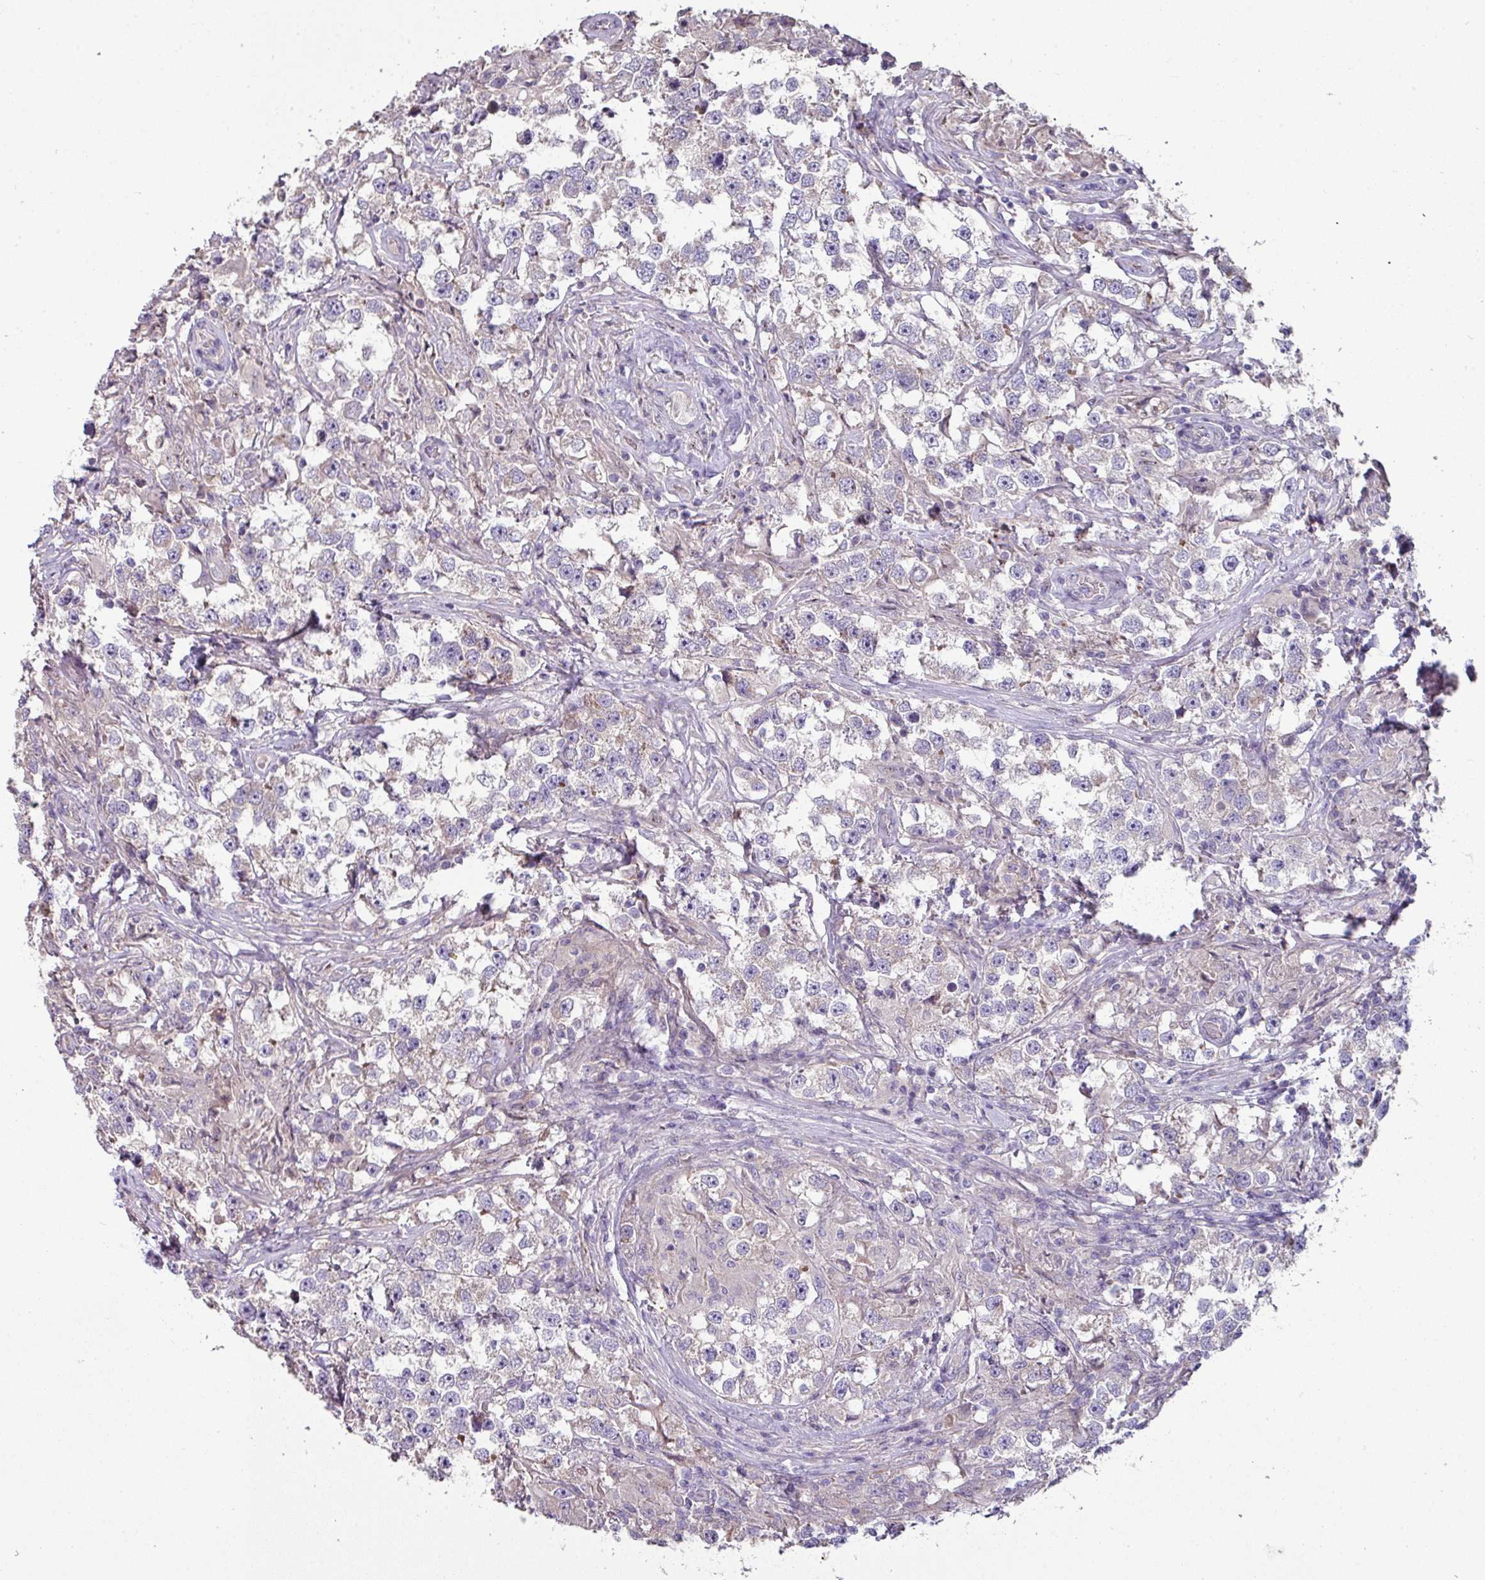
{"staining": {"intensity": "negative", "quantity": "none", "location": "none"}, "tissue": "testis cancer", "cell_type": "Tumor cells", "image_type": "cancer", "snomed": [{"axis": "morphology", "description": "Seminoma, NOS"}, {"axis": "topography", "description": "Testis"}], "caption": "Immunohistochemistry micrograph of neoplastic tissue: seminoma (testis) stained with DAB (3,3'-diaminobenzidine) exhibits no significant protein expression in tumor cells. (Stains: DAB IHC with hematoxylin counter stain, Microscopy: brightfield microscopy at high magnification).", "gene": "LRRC9", "patient": {"sex": "male", "age": 46}}